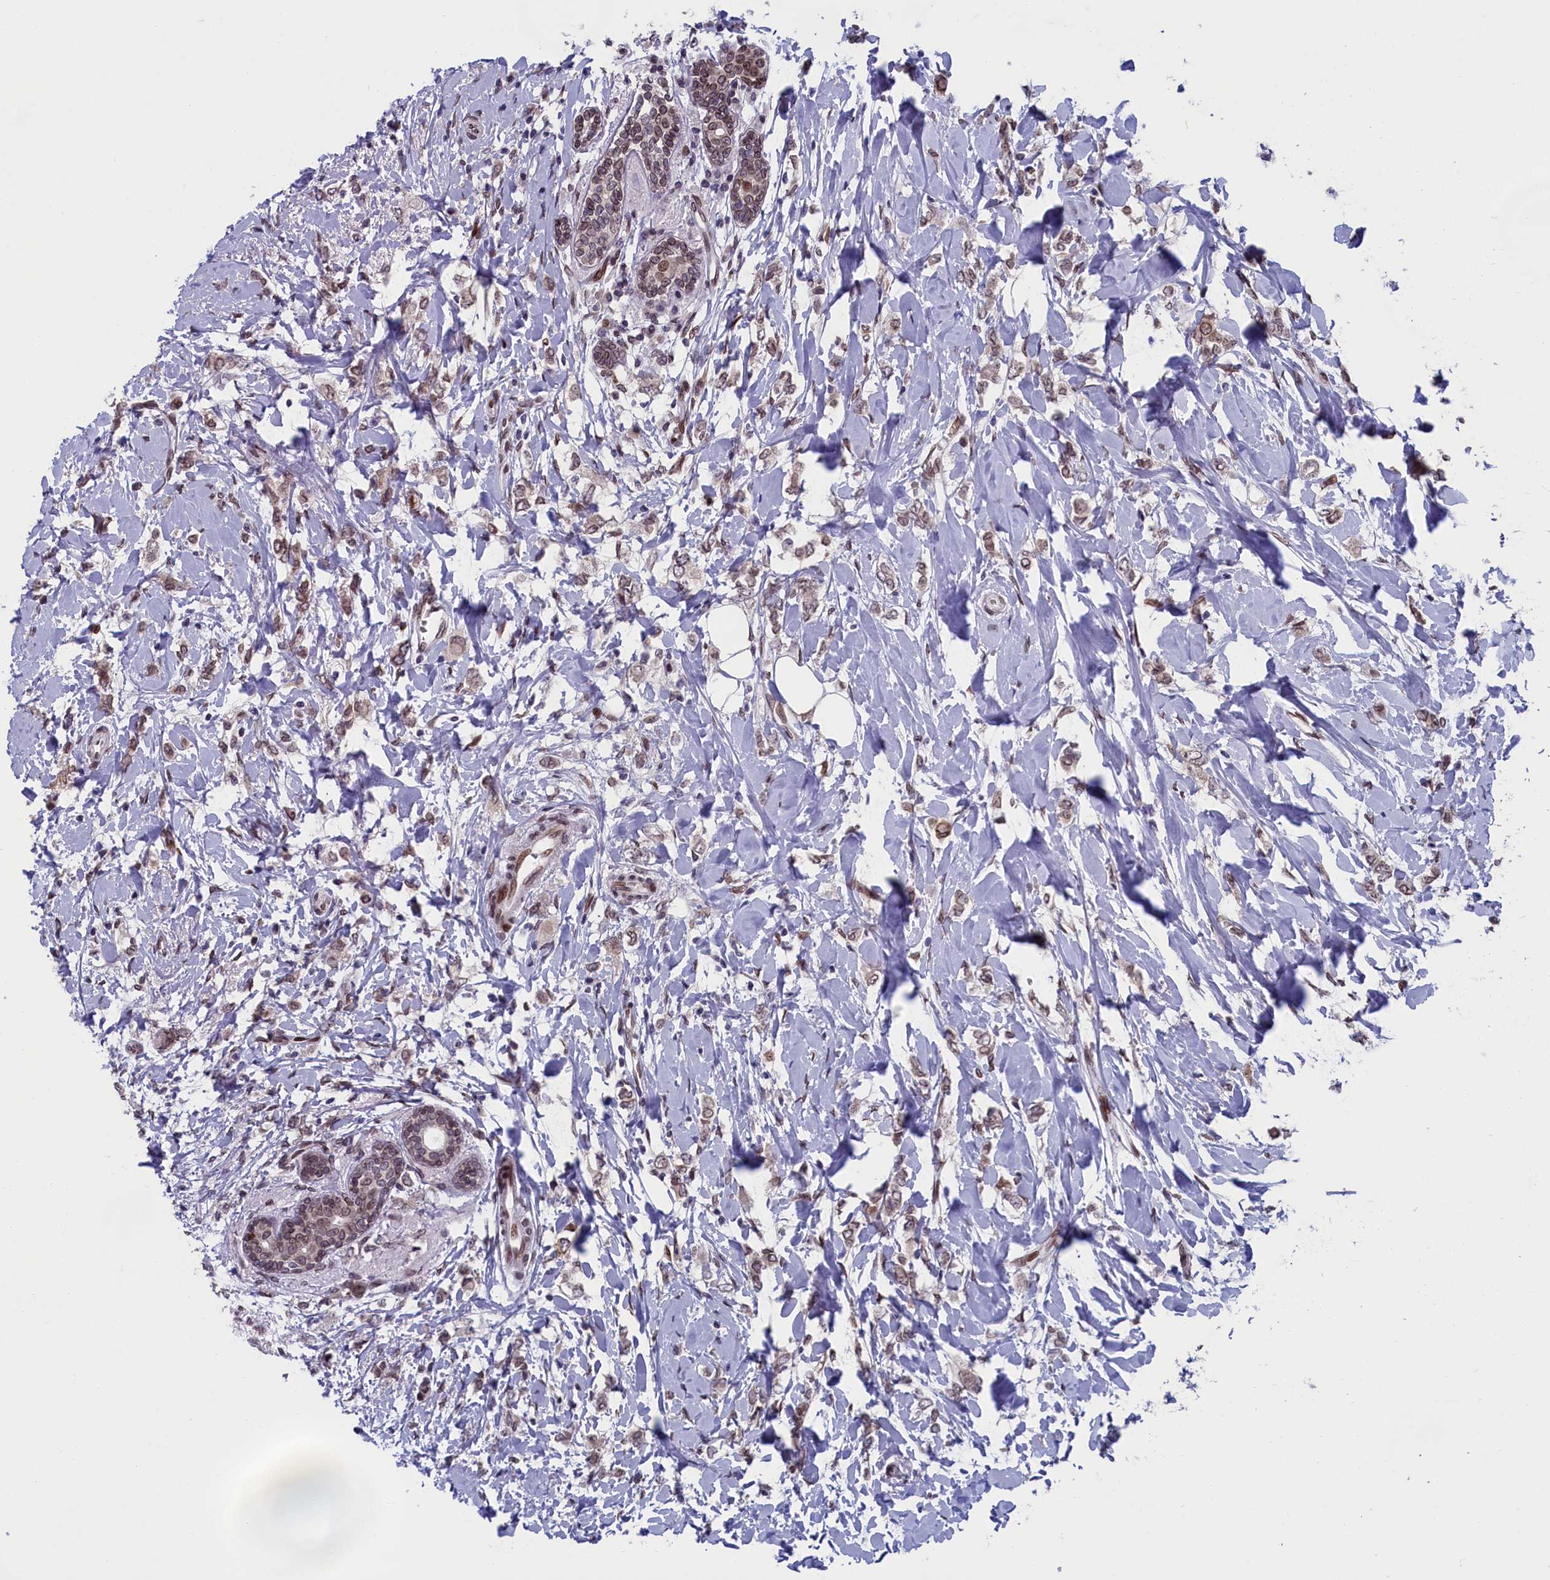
{"staining": {"intensity": "moderate", "quantity": ">75%", "location": "cytoplasmic/membranous,nuclear"}, "tissue": "breast cancer", "cell_type": "Tumor cells", "image_type": "cancer", "snomed": [{"axis": "morphology", "description": "Normal tissue, NOS"}, {"axis": "morphology", "description": "Lobular carcinoma"}, {"axis": "topography", "description": "Breast"}], "caption": "Breast cancer stained with a protein marker shows moderate staining in tumor cells.", "gene": "GPSM1", "patient": {"sex": "female", "age": 47}}